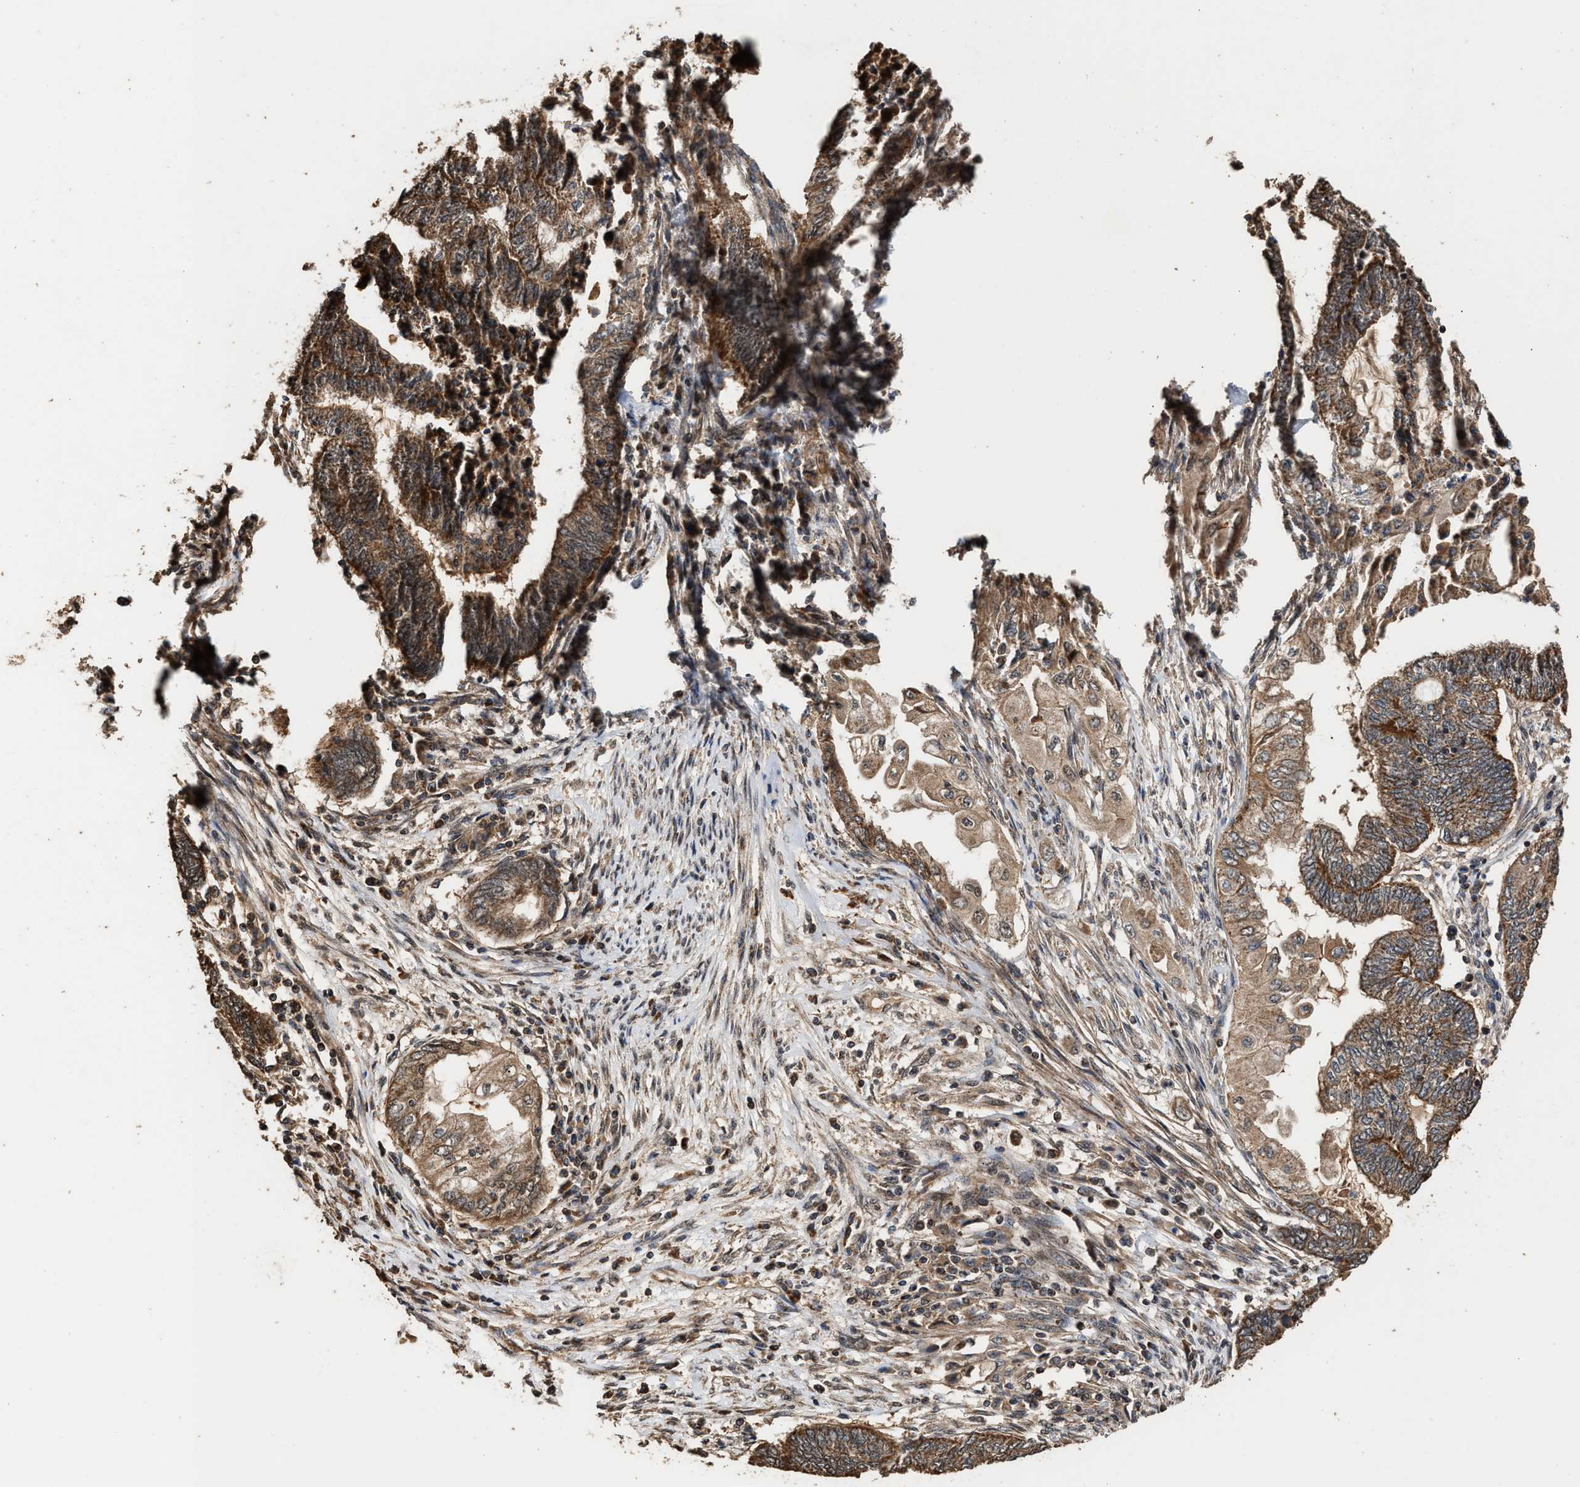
{"staining": {"intensity": "moderate", "quantity": ">75%", "location": "cytoplasmic/membranous"}, "tissue": "endometrial cancer", "cell_type": "Tumor cells", "image_type": "cancer", "snomed": [{"axis": "morphology", "description": "Adenocarcinoma, NOS"}, {"axis": "topography", "description": "Uterus"}, {"axis": "topography", "description": "Endometrium"}], "caption": "Adenocarcinoma (endometrial) tissue shows moderate cytoplasmic/membranous staining in about >75% of tumor cells, visualized by immunohistochemistry.", "gene": "ZNHIT6", "patient": {"sex": "female", "age": 70}}